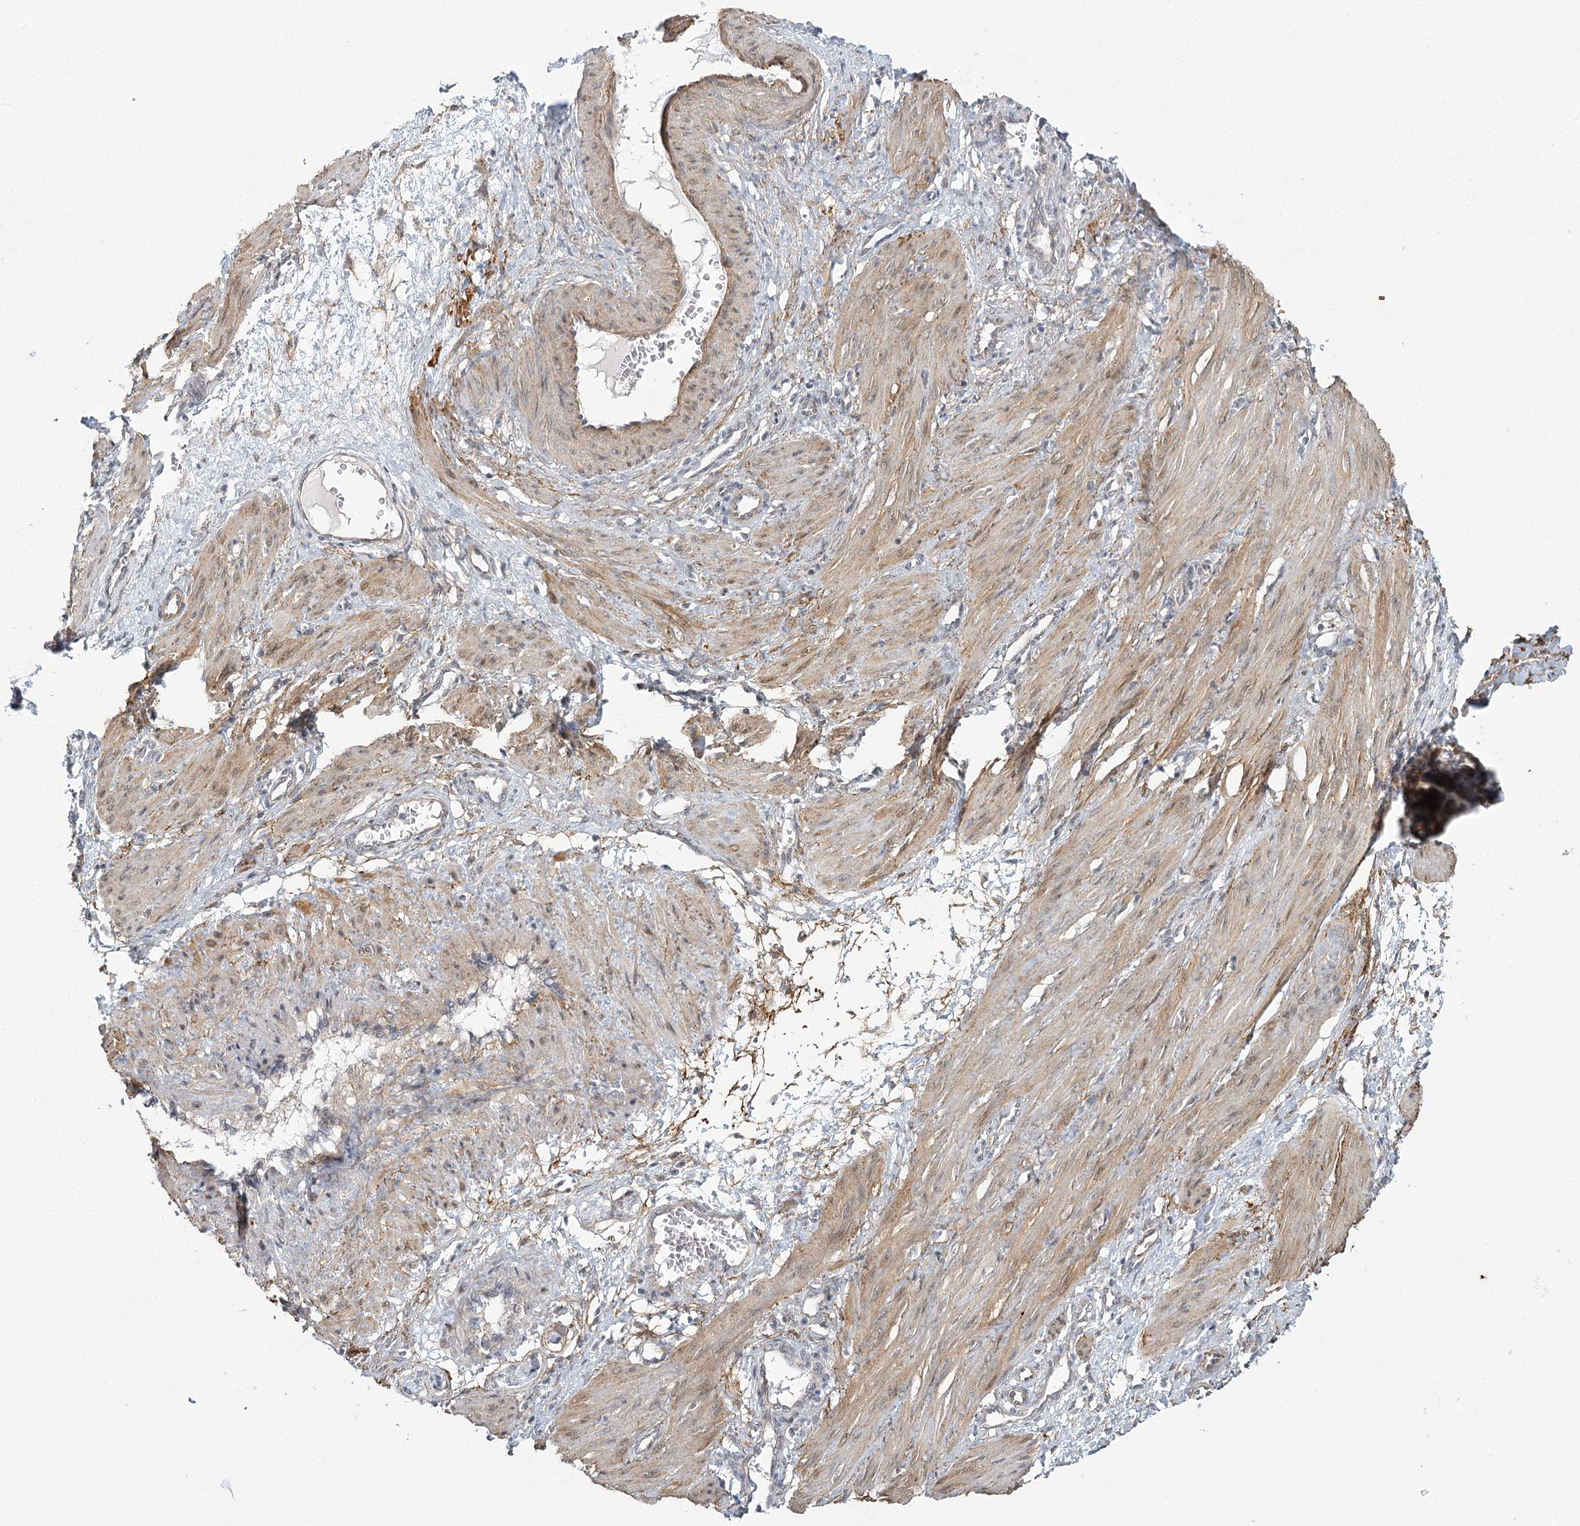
{"staining": {"intensity": "moderate", "quantity": ">75%", "location": "cytoplasmic/membranous"}, "tissue": "smooth muscle", "cell_type": "Smooth muscle cells", "image_type": "normal", "snomed": [{"axis": "morphology", "description": "Normal tissue, NOS"}, {"axis": "topography", "description": "Endometrium"}], "caption": "Smooth muscle cells demonstrate medium levels of moderate cytoplasmic/membranous expression in approximately >75% of cells in normal smooth muscle.", "gene": "MED28", "patient": {"sex": "female", "age": 33}}